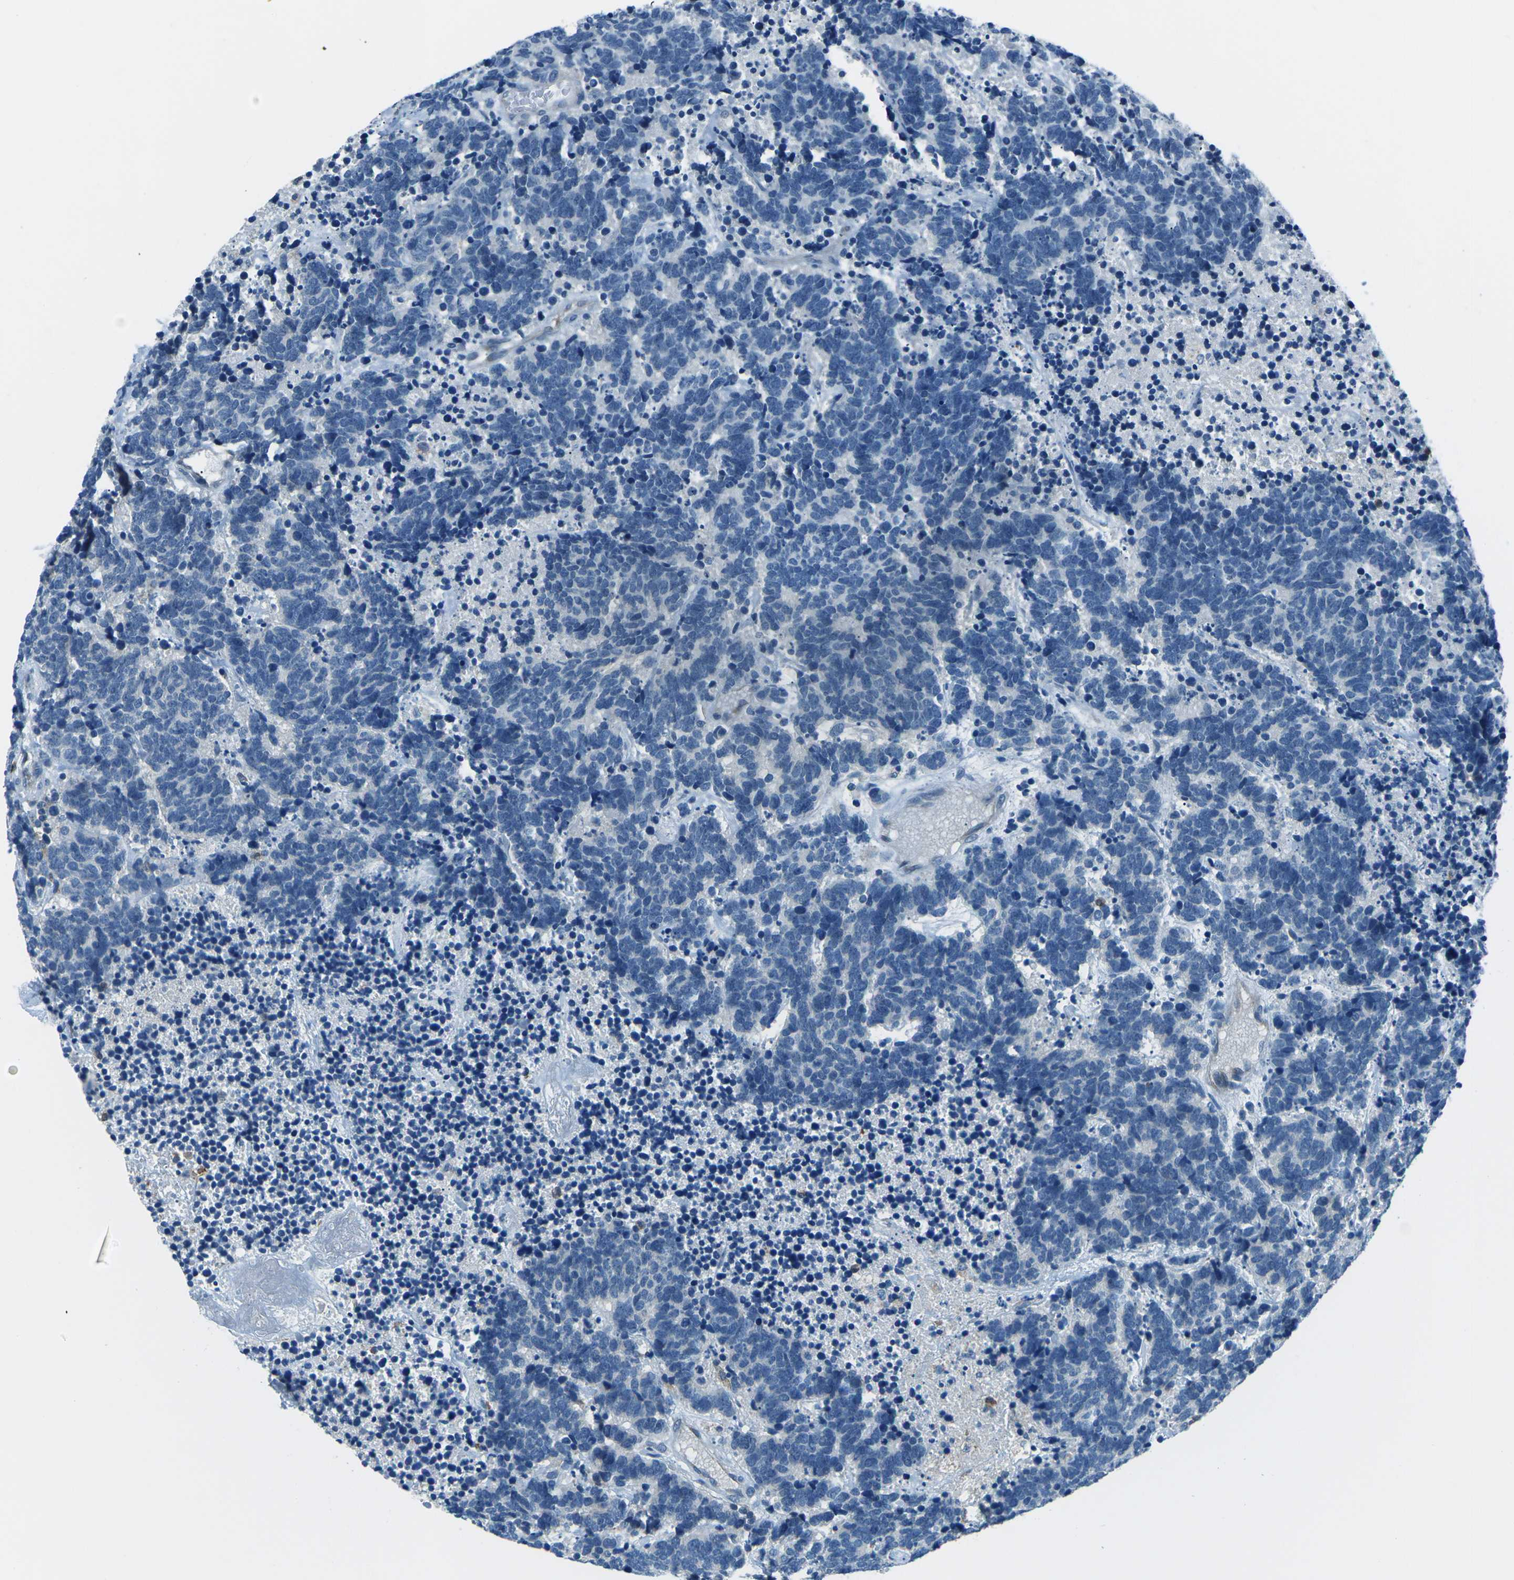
{"staining": {"intensity": "negative", "quantity": "none", "location": "none"}, "tissue": "carcinoid", "cell_type": "Tumor cells", "image_type": "cancer", "snomed": [{"axis": "morphology", "description": "Carcinoma, NOS"}, {"axis": "morphology", "description": "Carcinoid, malignant, NOS"}, {"axis": "topography", "description": "Urinary bladder"}], "caption": "There is no significant positivity in tumor cells of carcinoid. The staining was performed using DAB to visualize the protein expression in brown, while the nuclei were stained in blue with hematoxylin (Magnification: 20x).", "gene": "CD1D", "patient": {"sex": "male", "age": 57}}